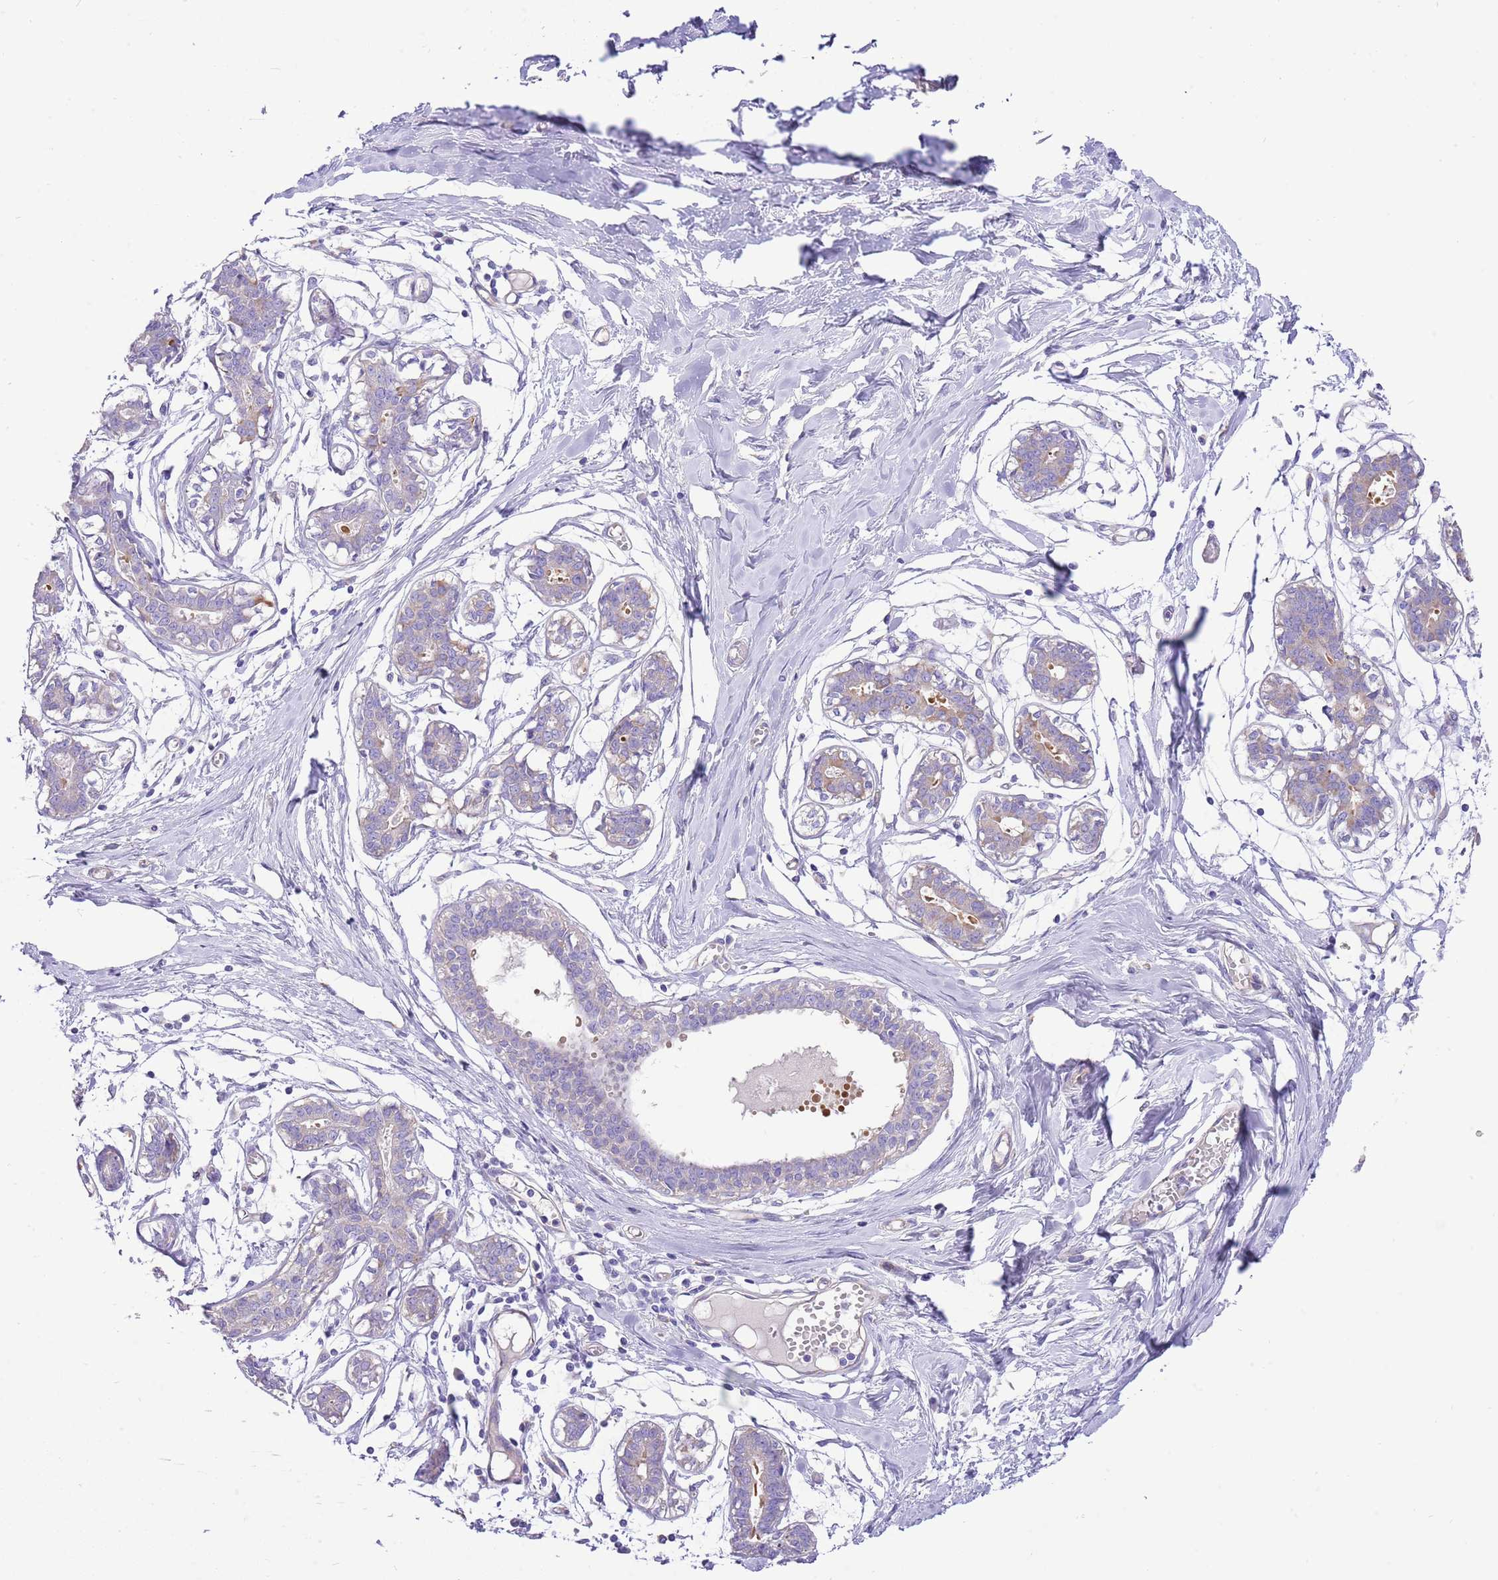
{"staining": {"intensity": "negative", "quantity": "none", "location": "none"}, "tissue": "breast", "cell_type": "Adipocytes", "image_type": "normal", "snomed": [{"axis": "morphology", "description": "Normal tissue, NOS"}, {"axis": "topography", "description": "Breast"}], "caption": "This is an immunohistochemistry histopathology image of normal human breast. There is no positivity in adipocytes.", "gene": "SERINC3", "patient": {"sex": "female", "age": 27}}